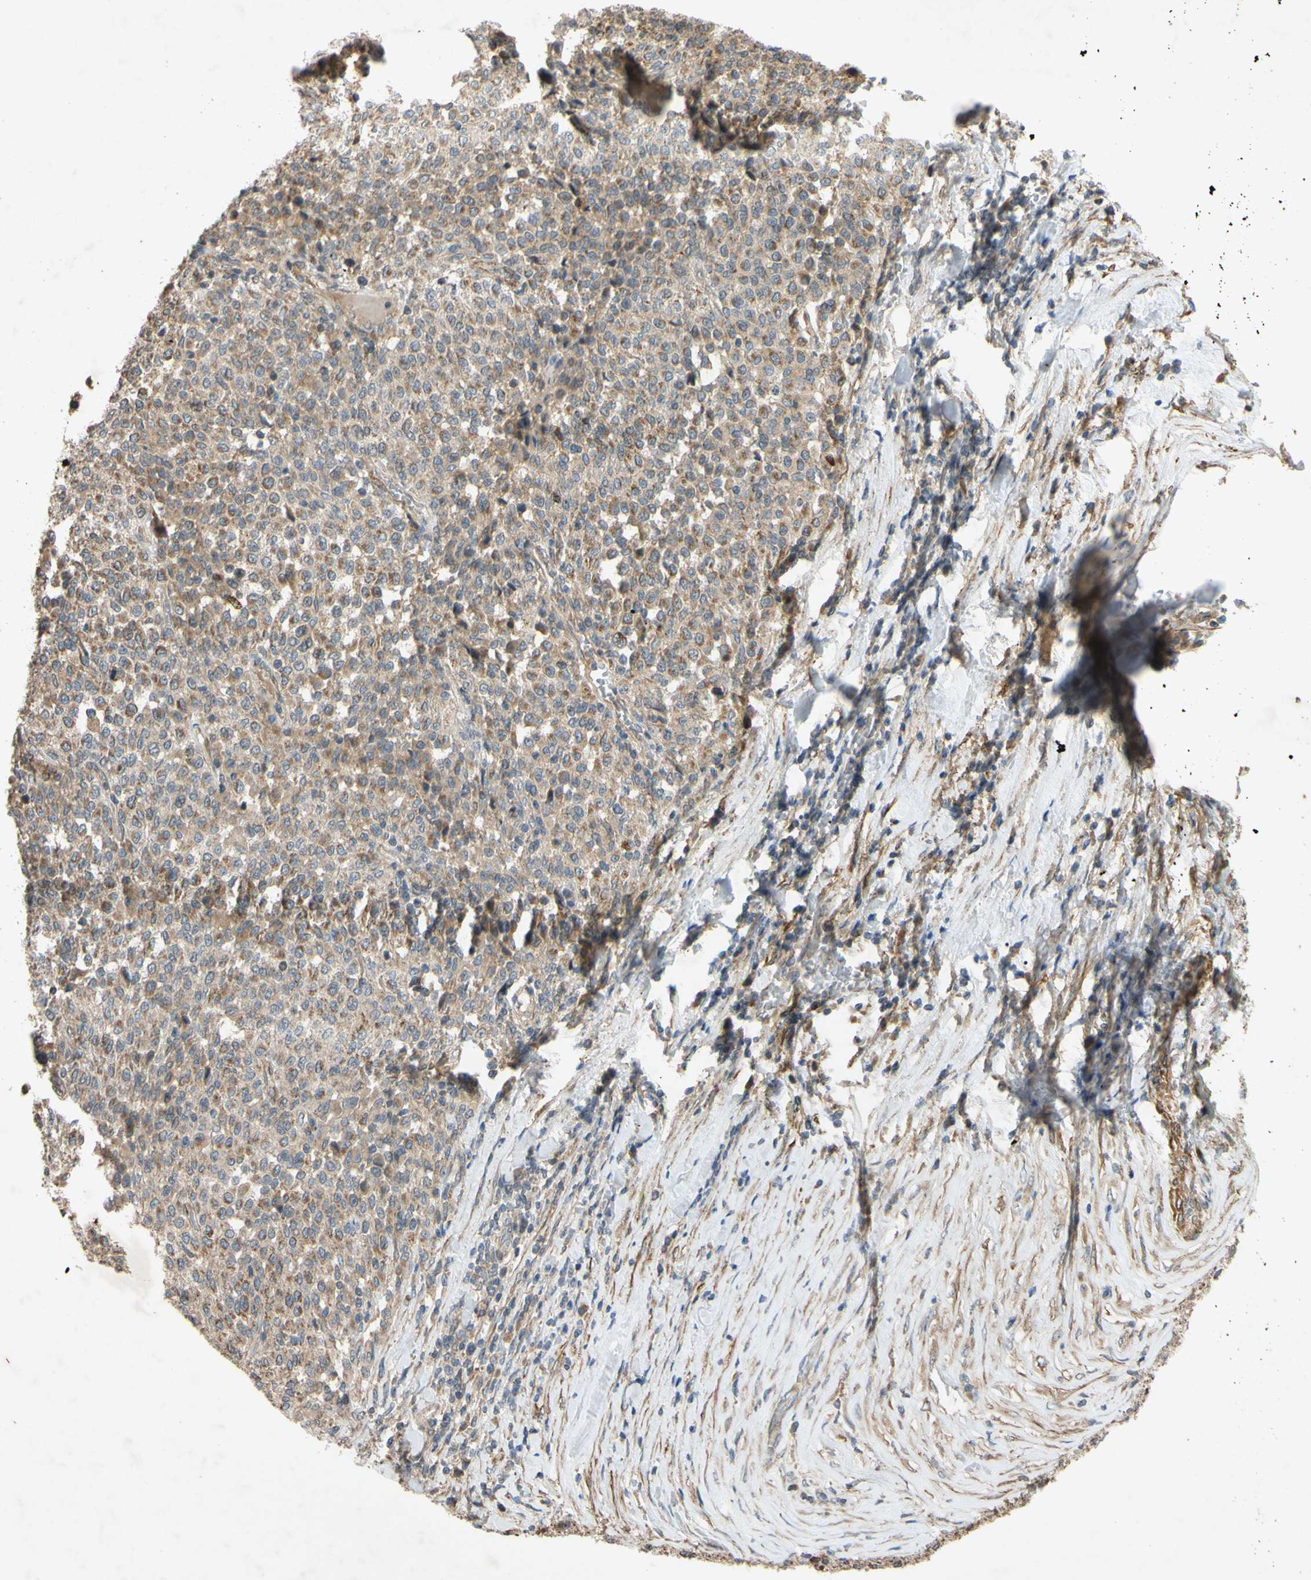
{"staining": {"intensity": "moderate", "quantity": ">75%", "location": "cytoplasmic/membranous"}, "tissue": "melanoma", "cell_type": "Tumor cells", "image_type": "cancer", "snomed": [{"axis": "morphology", "description": "Malignant melanoma, Metastatic site"}, {"axis": "topography", "description": "Pancreas"}], "caption": "Brown immunohistochemical staining in human melanoma reveals moderate cytoplasmic/membranous positivity in approximately >75% of tumor cells.", "gene": "PARD6A", "patient": {"sex": "female", "age": 30}}